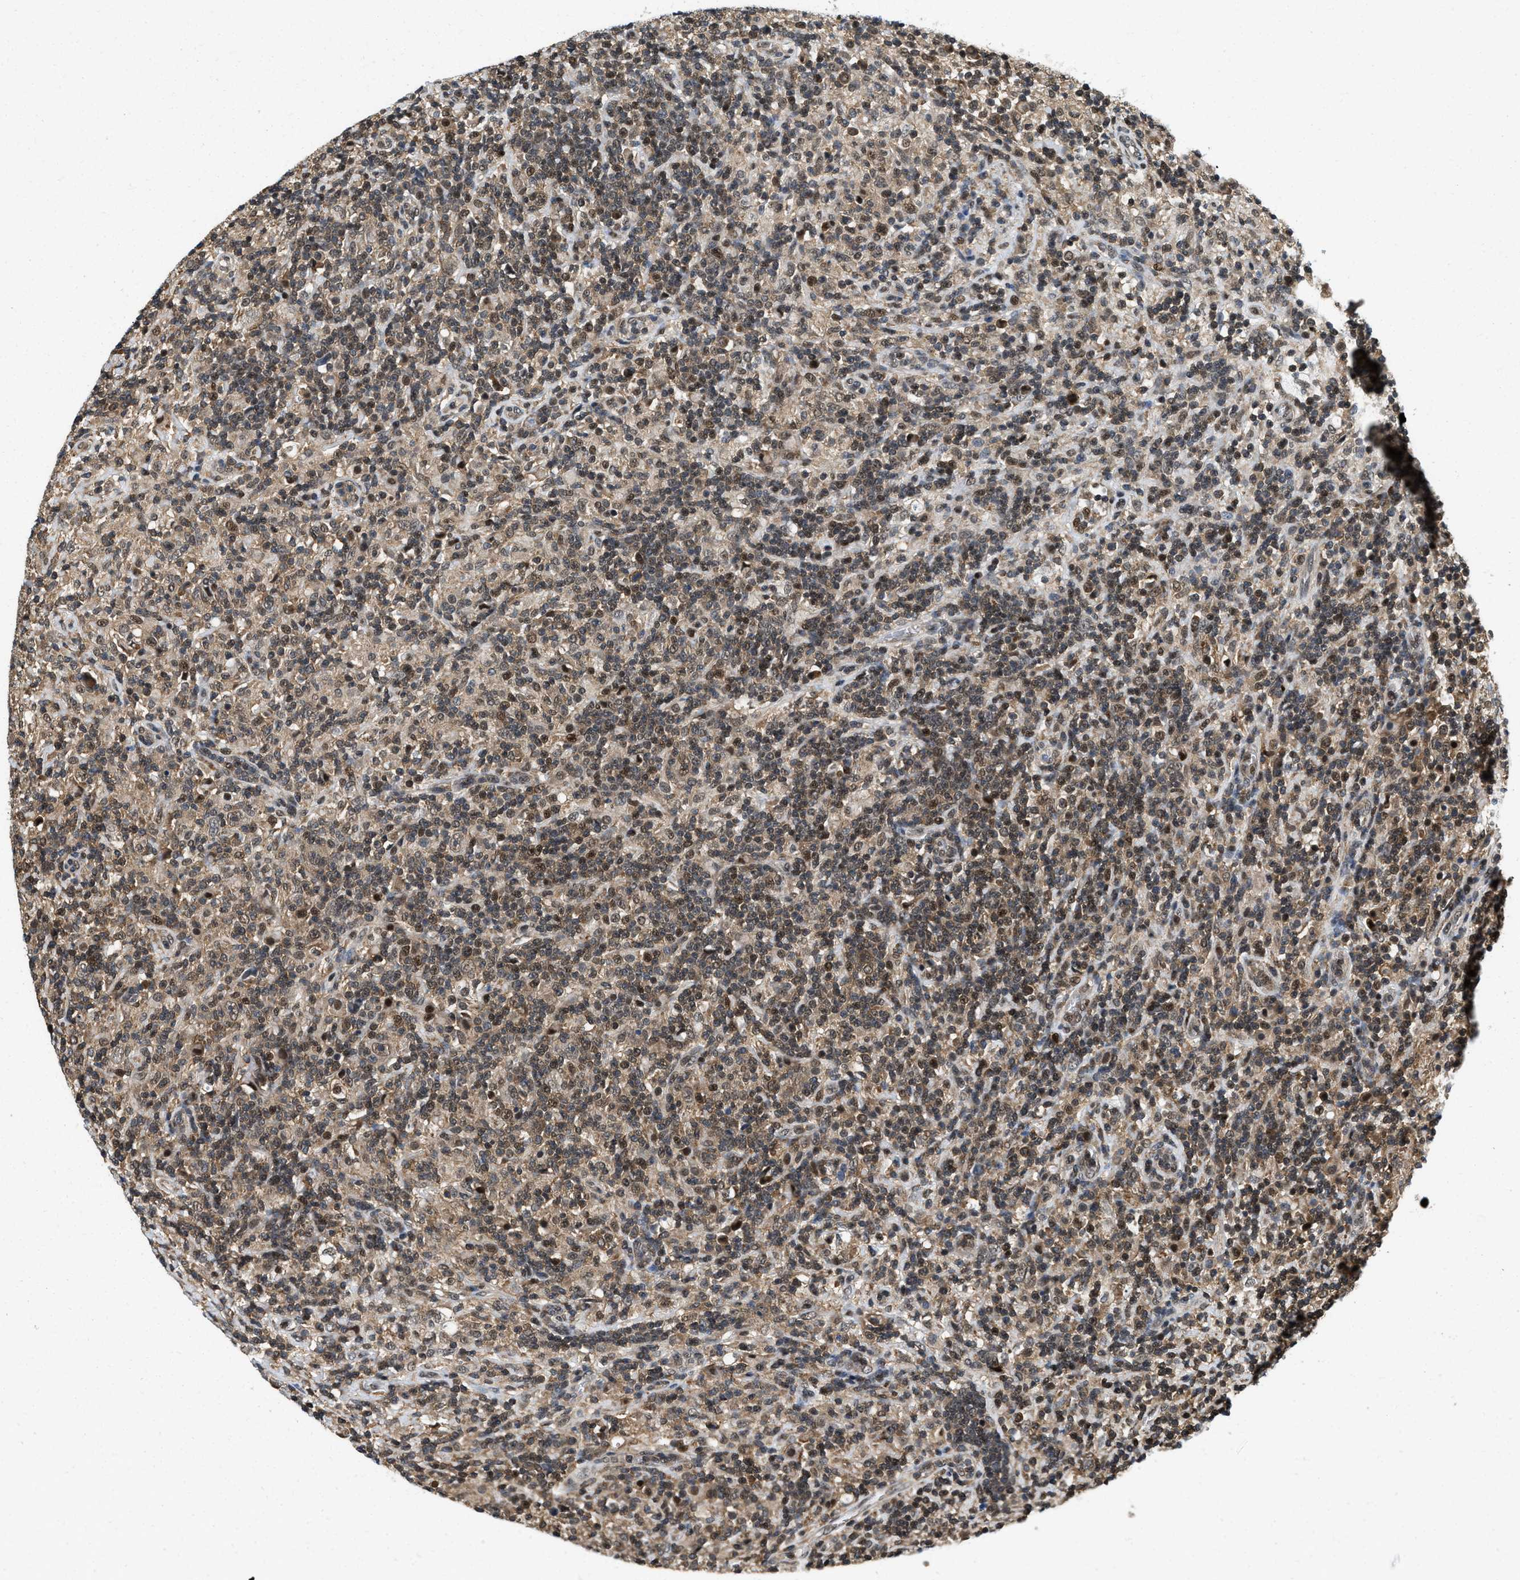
{"staining": {"intensity": "weak", "quantity": "25%-75%", "location": "cytoplasmic/membranous"}, "tissue": "lymphoma", "cell_type": "Tumor cells", "image_type": "cancer", "snomed": [{"axis": "morphology", "description": "Hodgkin's disease, NOS"}, {"axis": "topography", "description": "Lymph node"}], "caption": "Hodgkin's disease tissue displays weak cytoplasmic/membranous staining in approximately 25%-75% of tumor cells, visualized by immunohistochemistry. (brown staining indicates protein expression, while blue staining denotes nuclei).", "gene": "ATF7IP", "patient": {"sex": "male", "age": 70}}